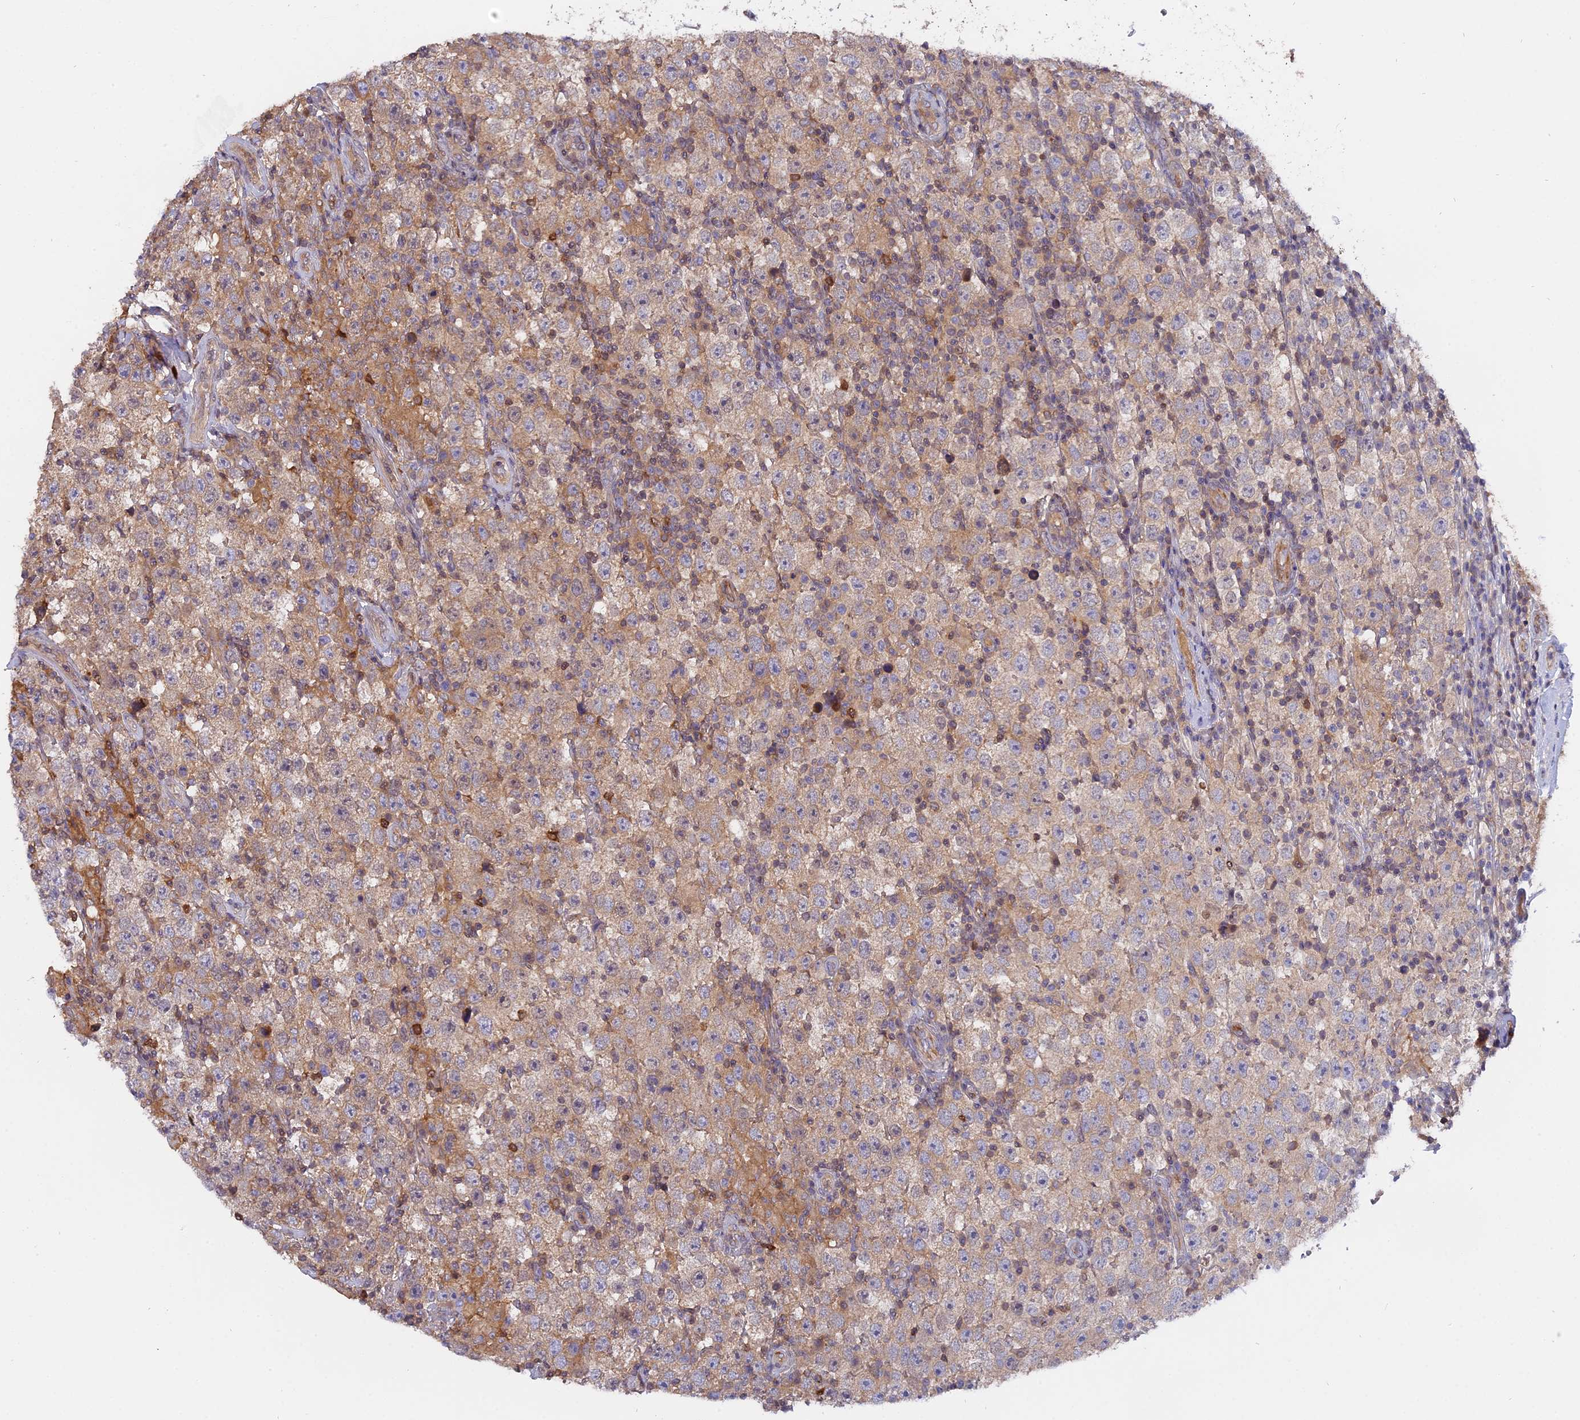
{"staining": {"intensity": "weak", "quantity": "<25%", "location": "cytoplasmic/membranous"}, "tissue": "testis cancer", "cell_type": "Tumor cells", "image_type": "cancer", "snomed": [{"axis": "morphology", "description": "Normal tissue, NOS"}, {"axis": "morphology", "description": "Urothelial carcinoma, High grade"}, {"axis": "morphology", "description": "Seminoma, NOS"}, {"axis": "morphology", "description": "Carcinoma, Embryonal, NOS"}, {"axis": "topography", "description": "Urinary bladder"}, {"axis": "topography", "description": "Testis"}], "caption": "Immunohistochemistry (IHC) image of neoplastic tissue: testis cancer stained with DAB exhibits no significant protein expression in tumor cells.", "gene": "FAM118B", "patient": {"sex": "male", "age": 41}}